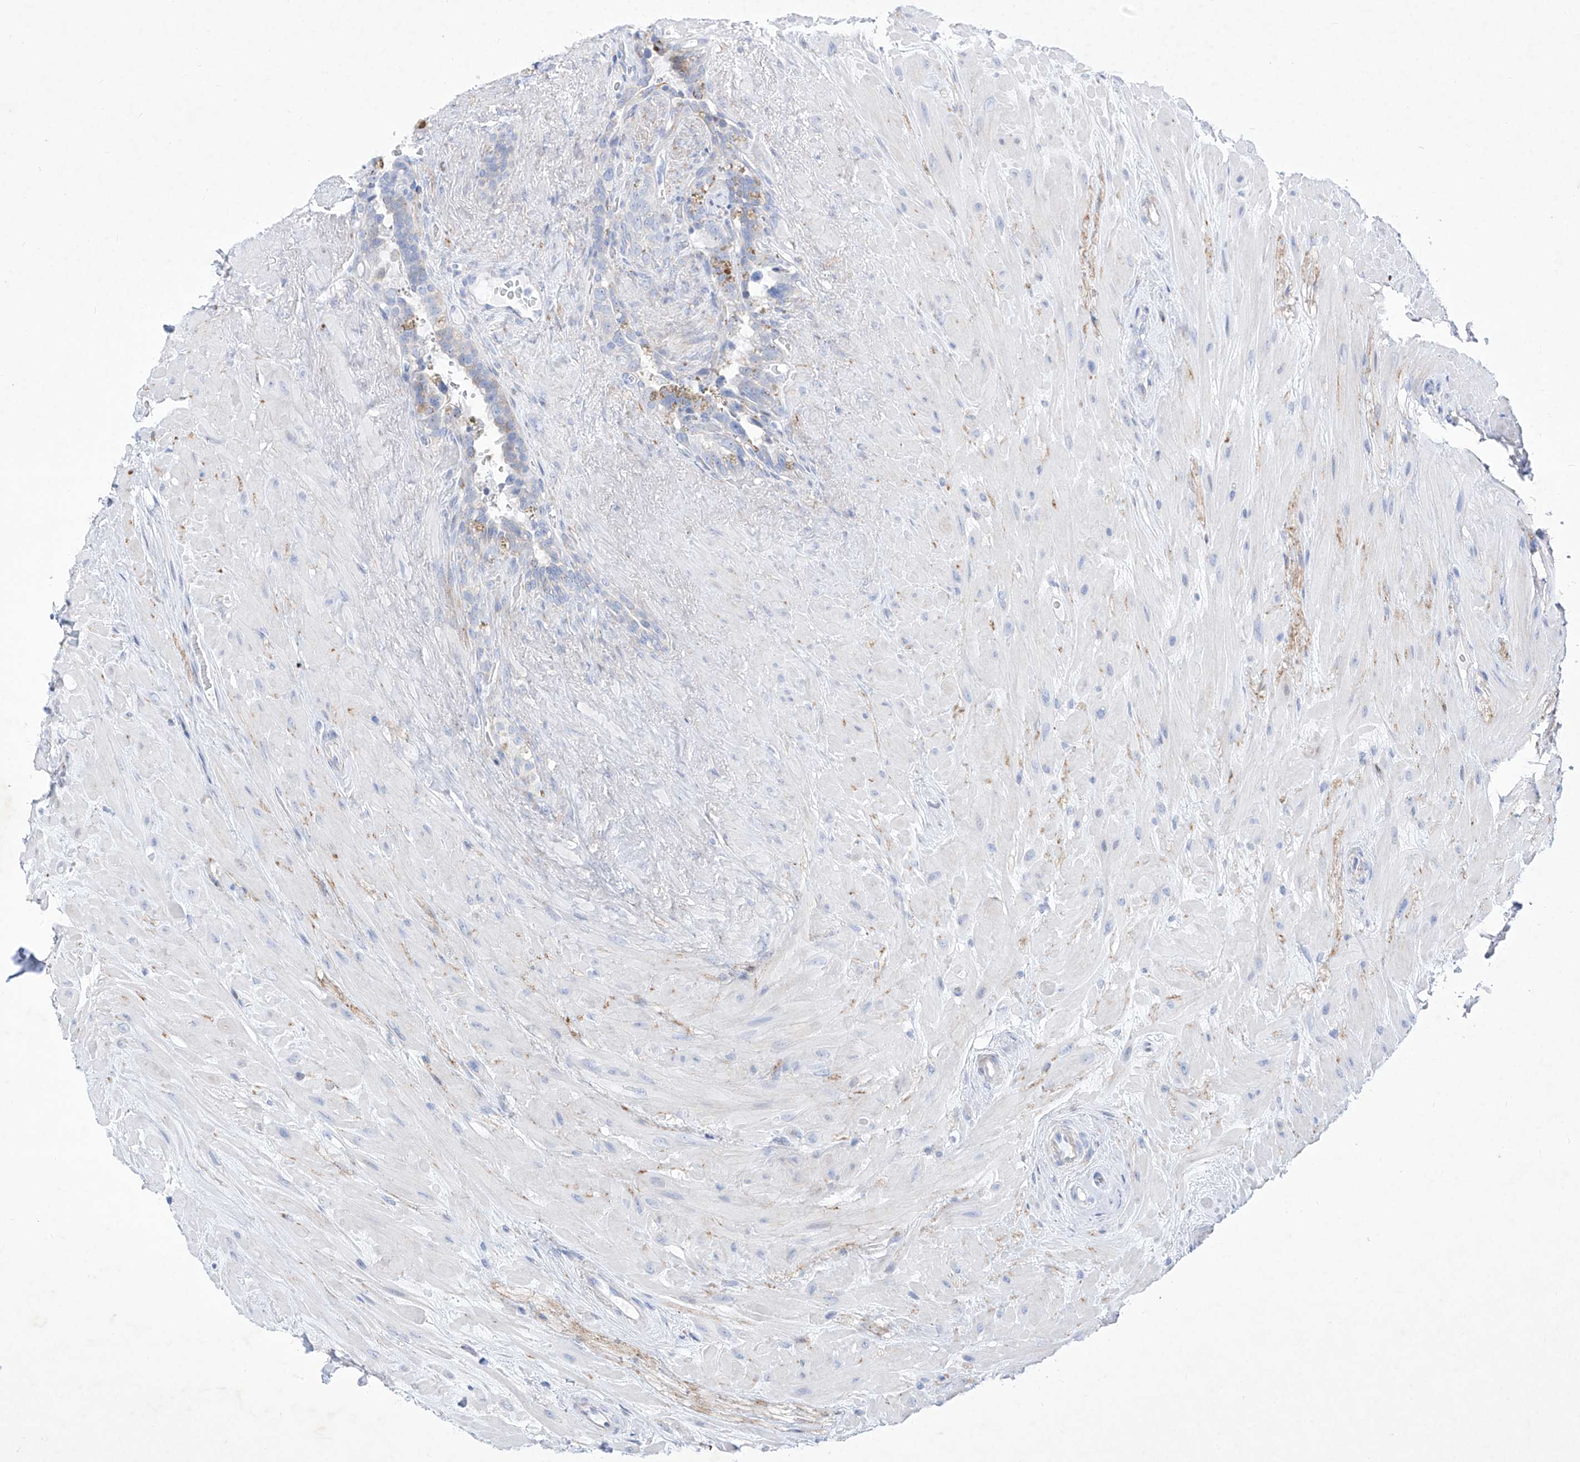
{"staining": {"intensity": "negative", "quantity": "none", "location": "none"}, "tissue": "seminal vesicle", "cell_type": "Glandular cells", "image_type": "normal", "snomed": [{"axis": "morphology", "description": "Normal tissue, NOS"}, {"axis": "topography", "description": "Seminal veicle"}], "caption": "Immunohistochemistry of unremarkable seminal vesicle demonstrates no expression in glandular cells. Nuclei are stained in blue.", "gene": "C1orf87", "patient": {"sex": "male", "age": 80}}